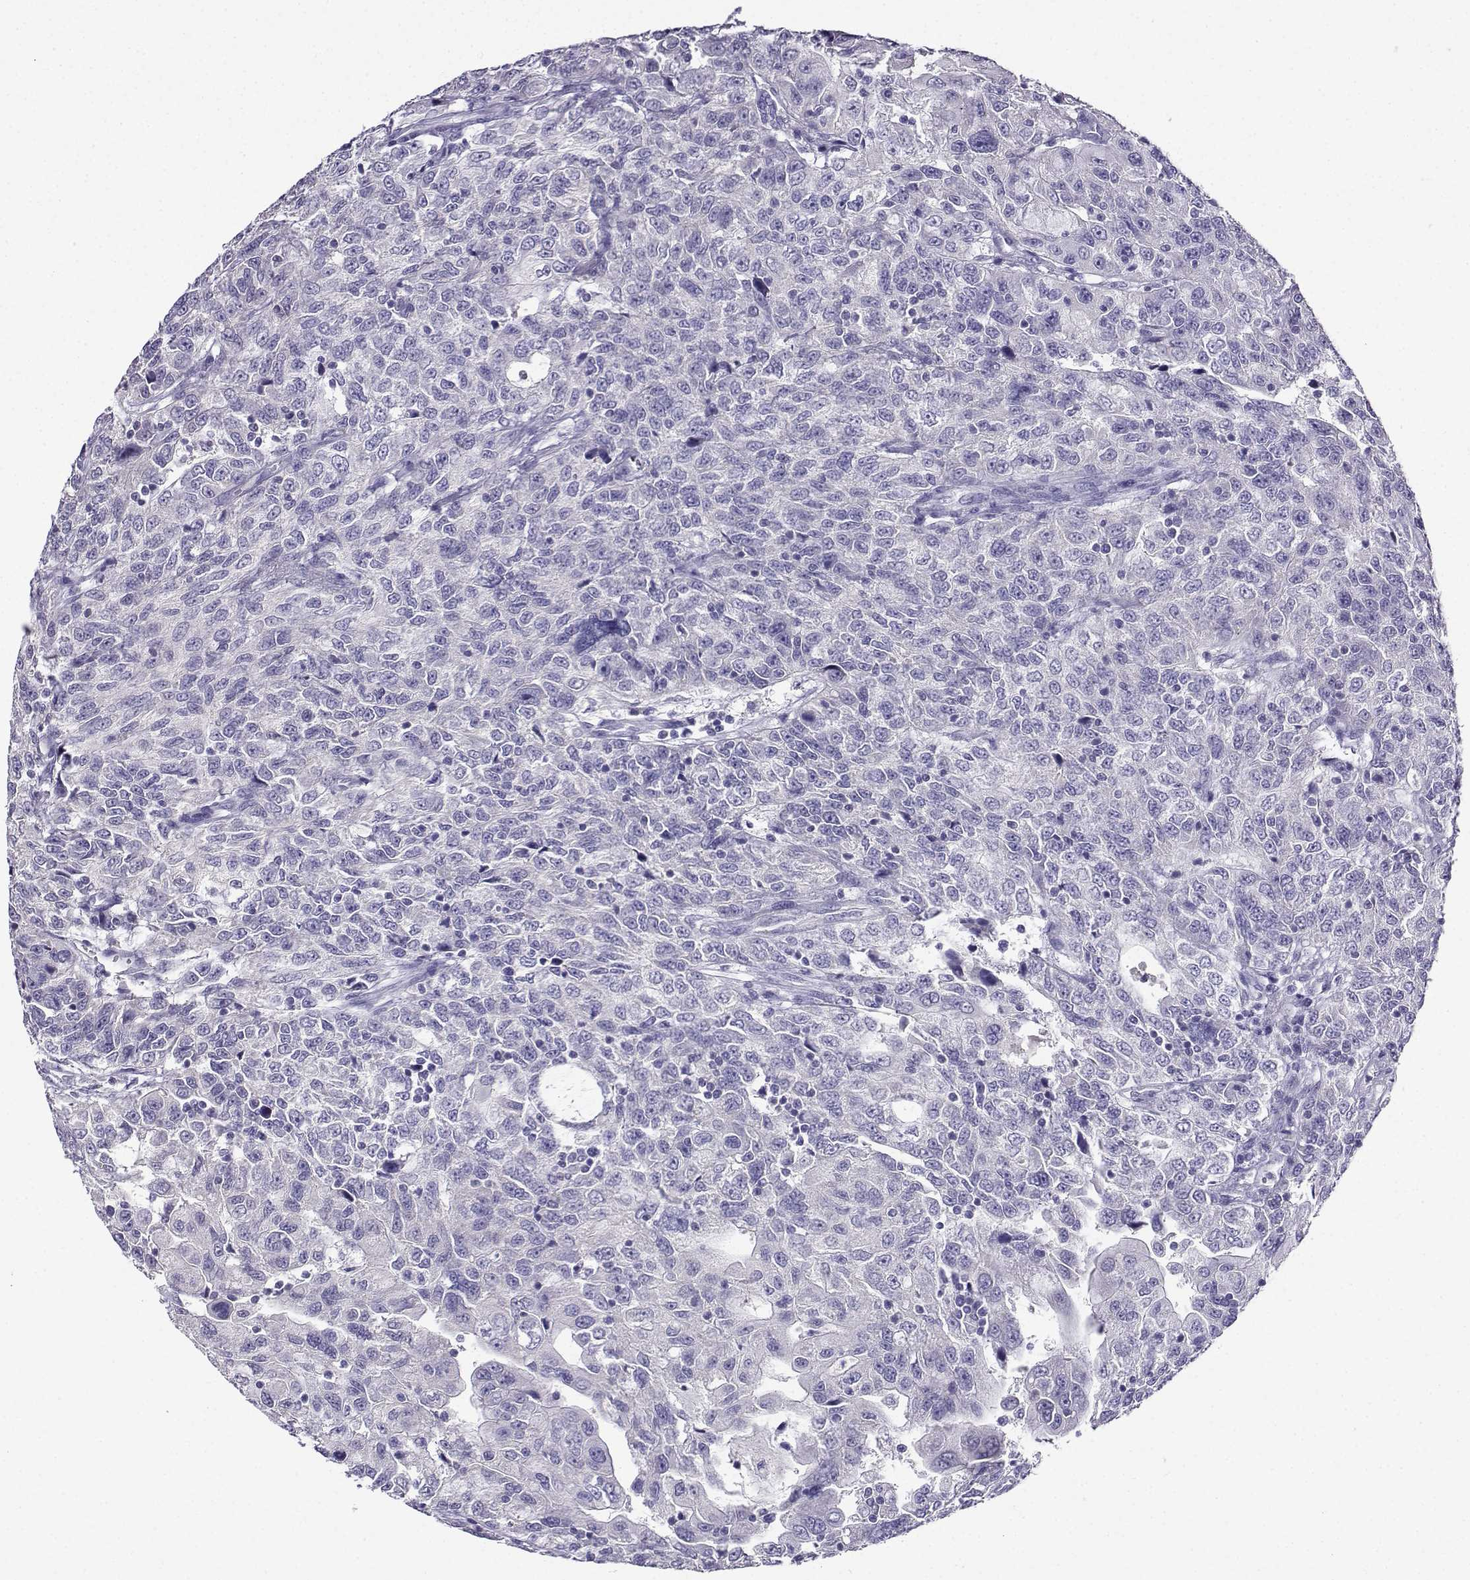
{"staining": {"intensity": "negative", "quantity": "none", "location": "none"}, "tissue": "urothelial cancer", "cell_type": "Tumor cells", "image_type": "cancer", "snomed": [{"axis": "morphology", "description": "Urothelial carcinoma, NOS"}, {"axis": "morphology", "description": "Urothelial carcinoma, High grade"}, {"axis": "topography", "description": "Urinary bladder"}], "caption": "This is an immunohistochemistry image of human urothelial carcinoma (high-grade). There is no expression in tumor cells.", "gene": "LINGO1", "patient": {"sex": "female", "age": 73}}